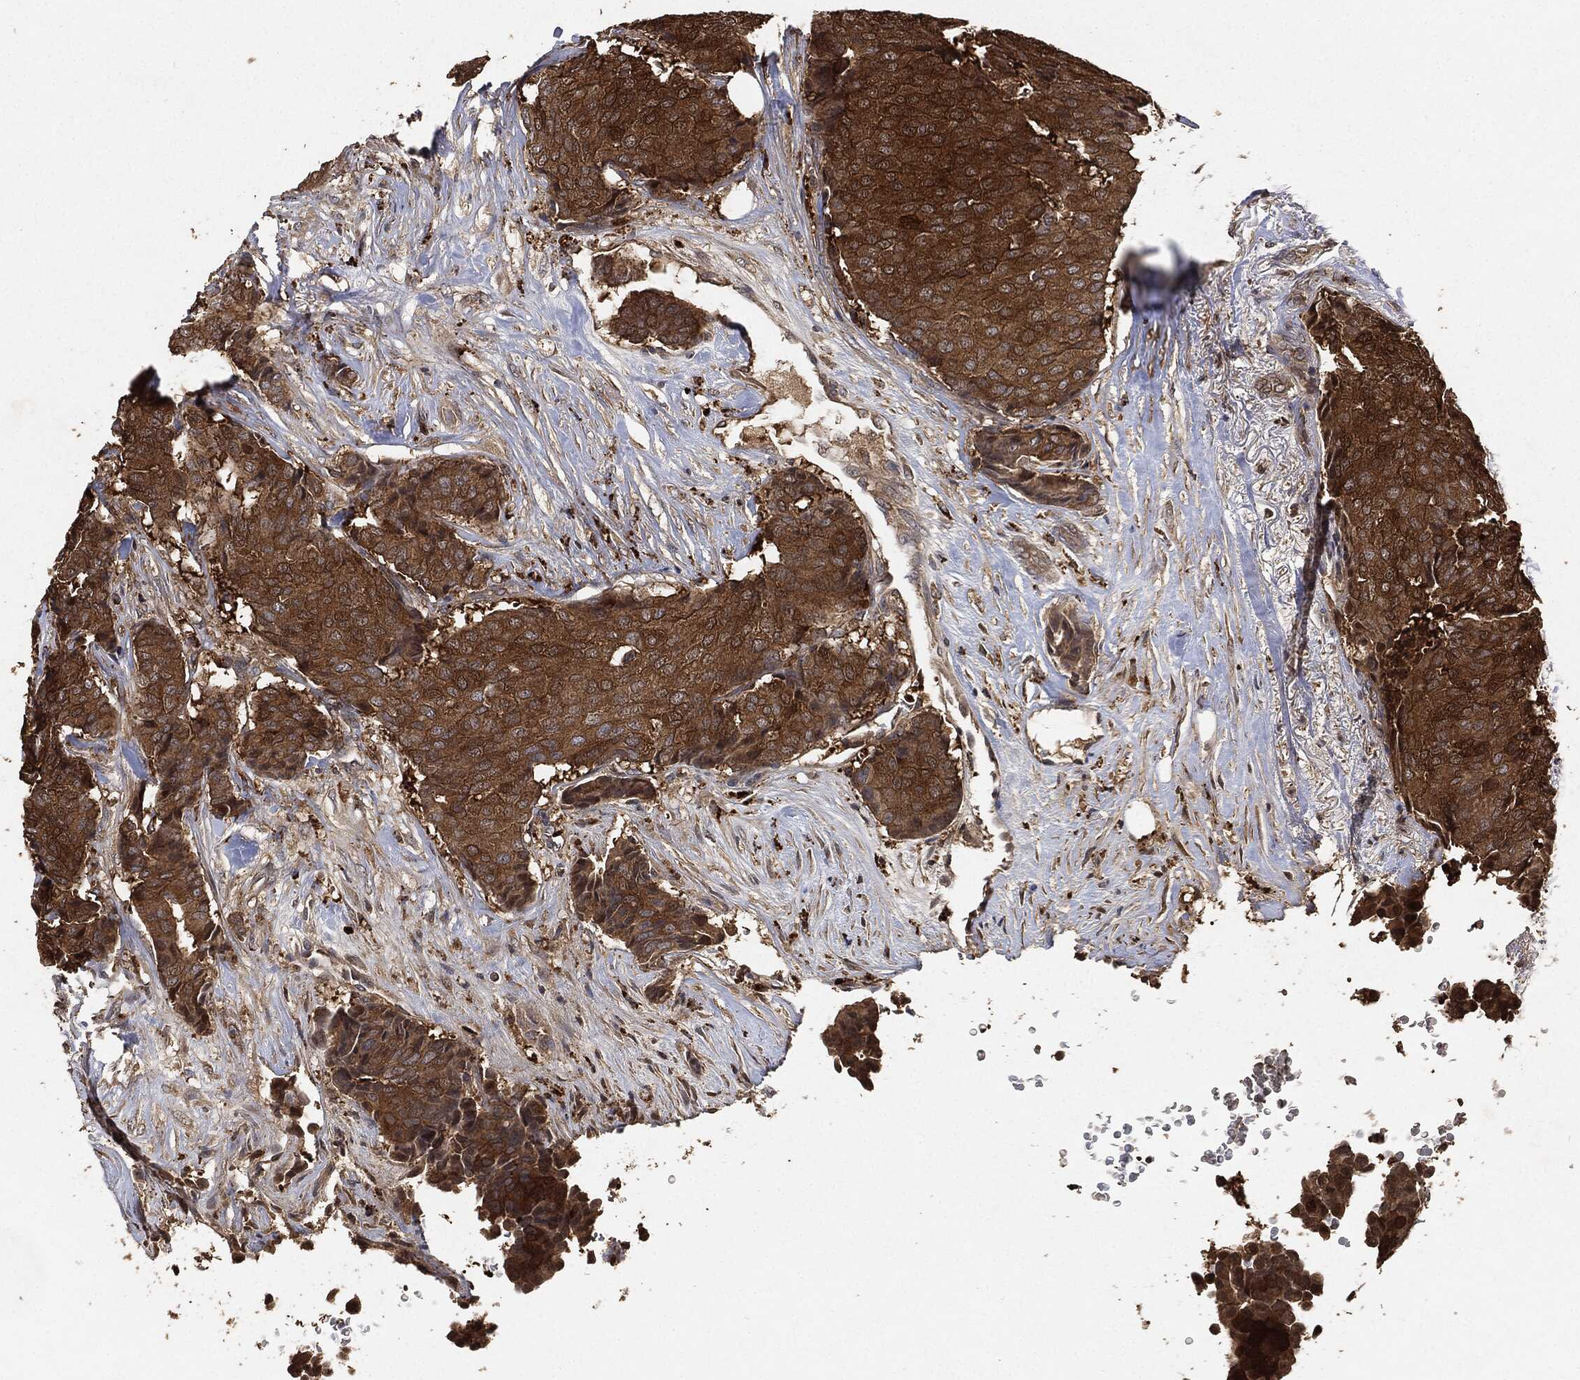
{"staining": {"intensity": "strong", "quantity": ">75%", "location": "cytoplasmic/membranous"}, "tissue": "breast cancer", "cell_type": "Tumor cells", "image_type": "cancer", "snomed": [{"axis": "morphology", "description": "Duct carcinoma"}, {"axis": "topography", "description": "Breast"}], "caption": "The image exhibits a brown stain indicating the presence of a protein in the cytoplasmic/membranous of tumor cells in infiltrating ductal carcinoma (breast).", "gene": "BRAF", "patient": {"sex": "female", "age": 75}}